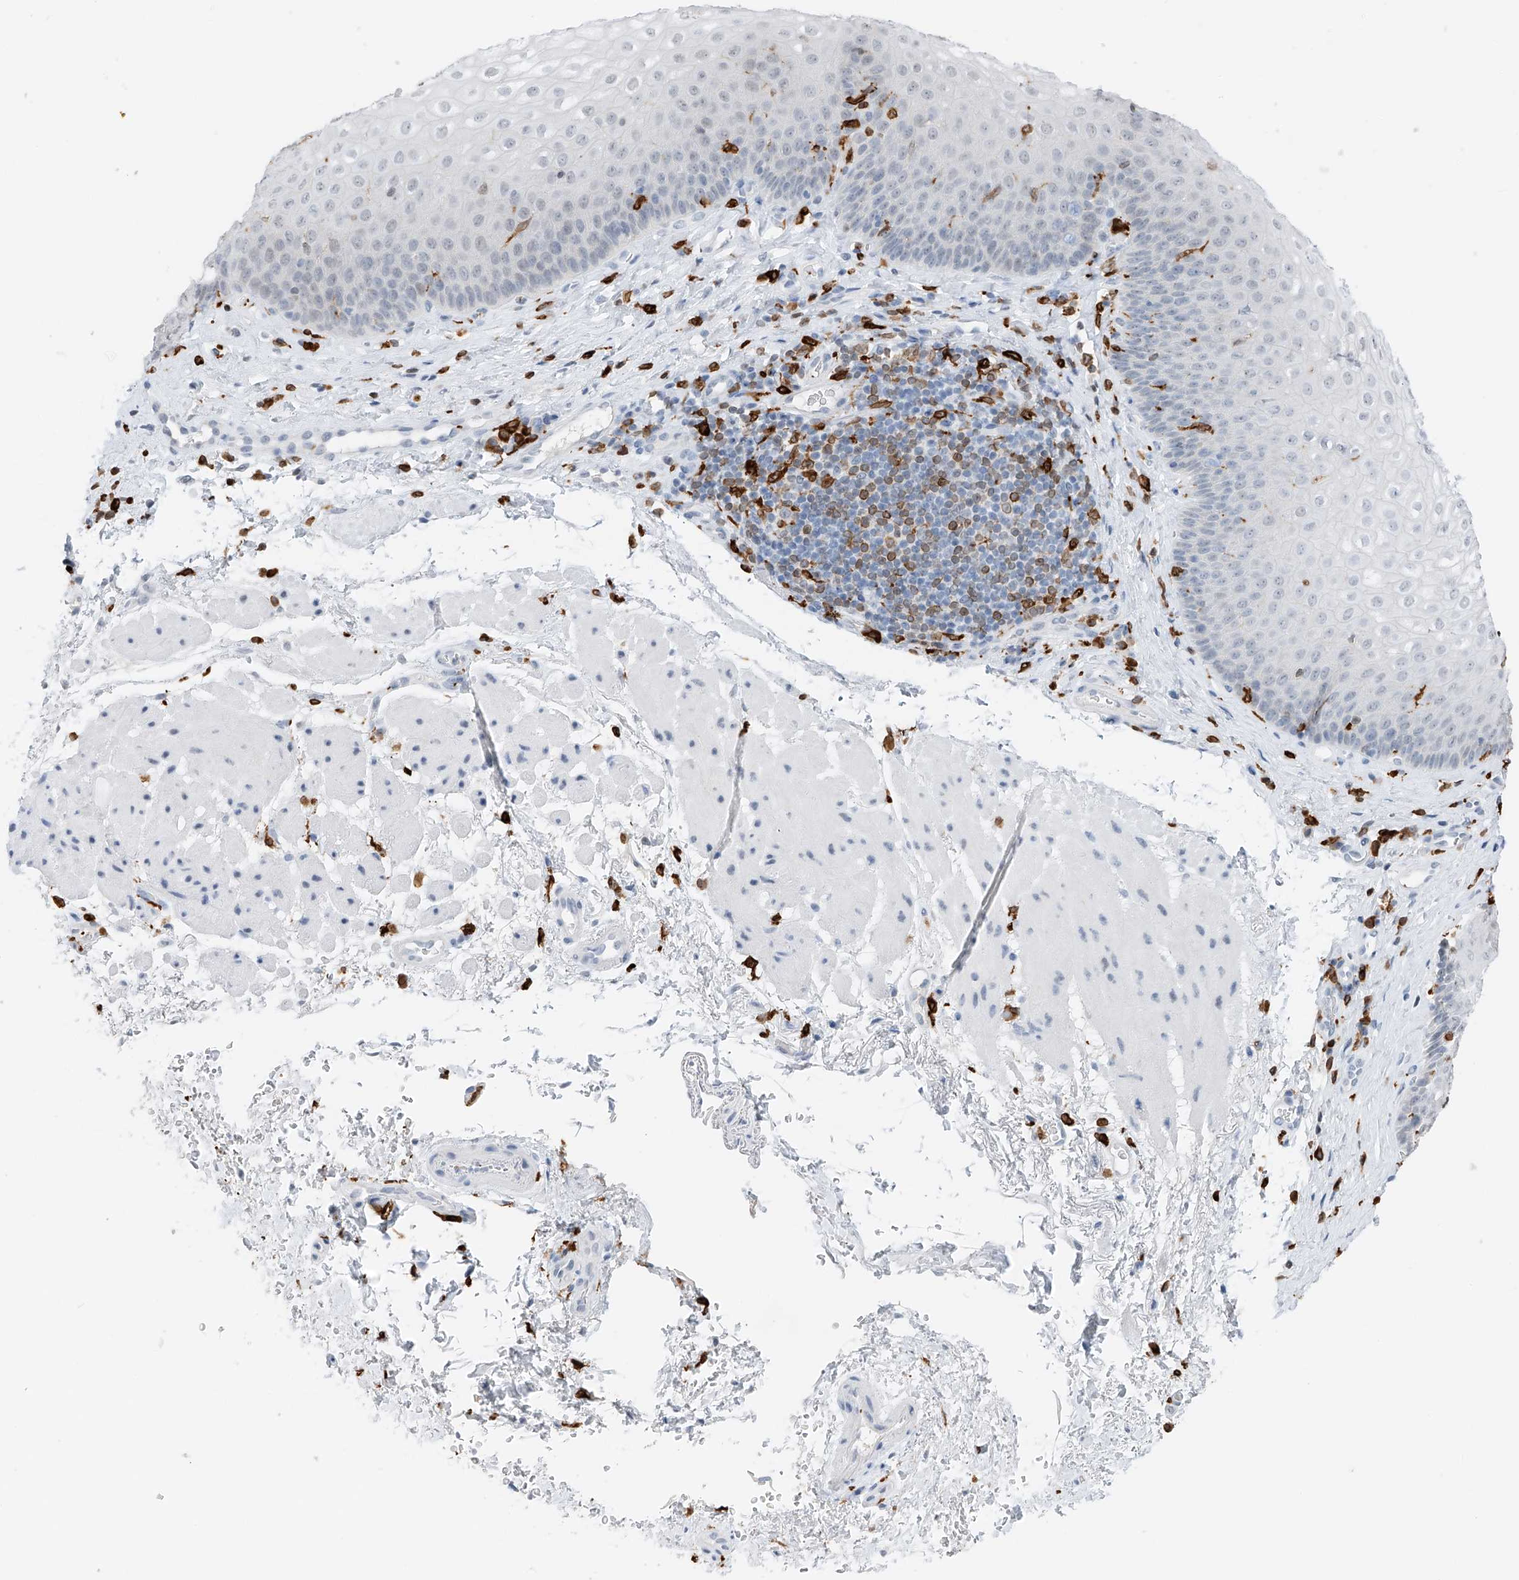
{"staining": {"intensity": "negative", "quantity": "none", "location": "none"}, "tissue": "esophagus", "cell_type": "Squamous epithelial cells", "image_type": "normal", "snomed": [{"axis": "morphology", "description": "Normal tissue, NOS"}, {"axis": "topography", "description": "Esophagus"}], "caption": "An image of human esophagus is negative for staining in squamous epithelial cells. The staining was performed using DAB to visualize the protein expression in brown, while the nuclei were stained in blue with hematoxylin (Magnification: 20x).", "gene": "TBXAS1", "patient": {"sex": "female", "age": 66}}